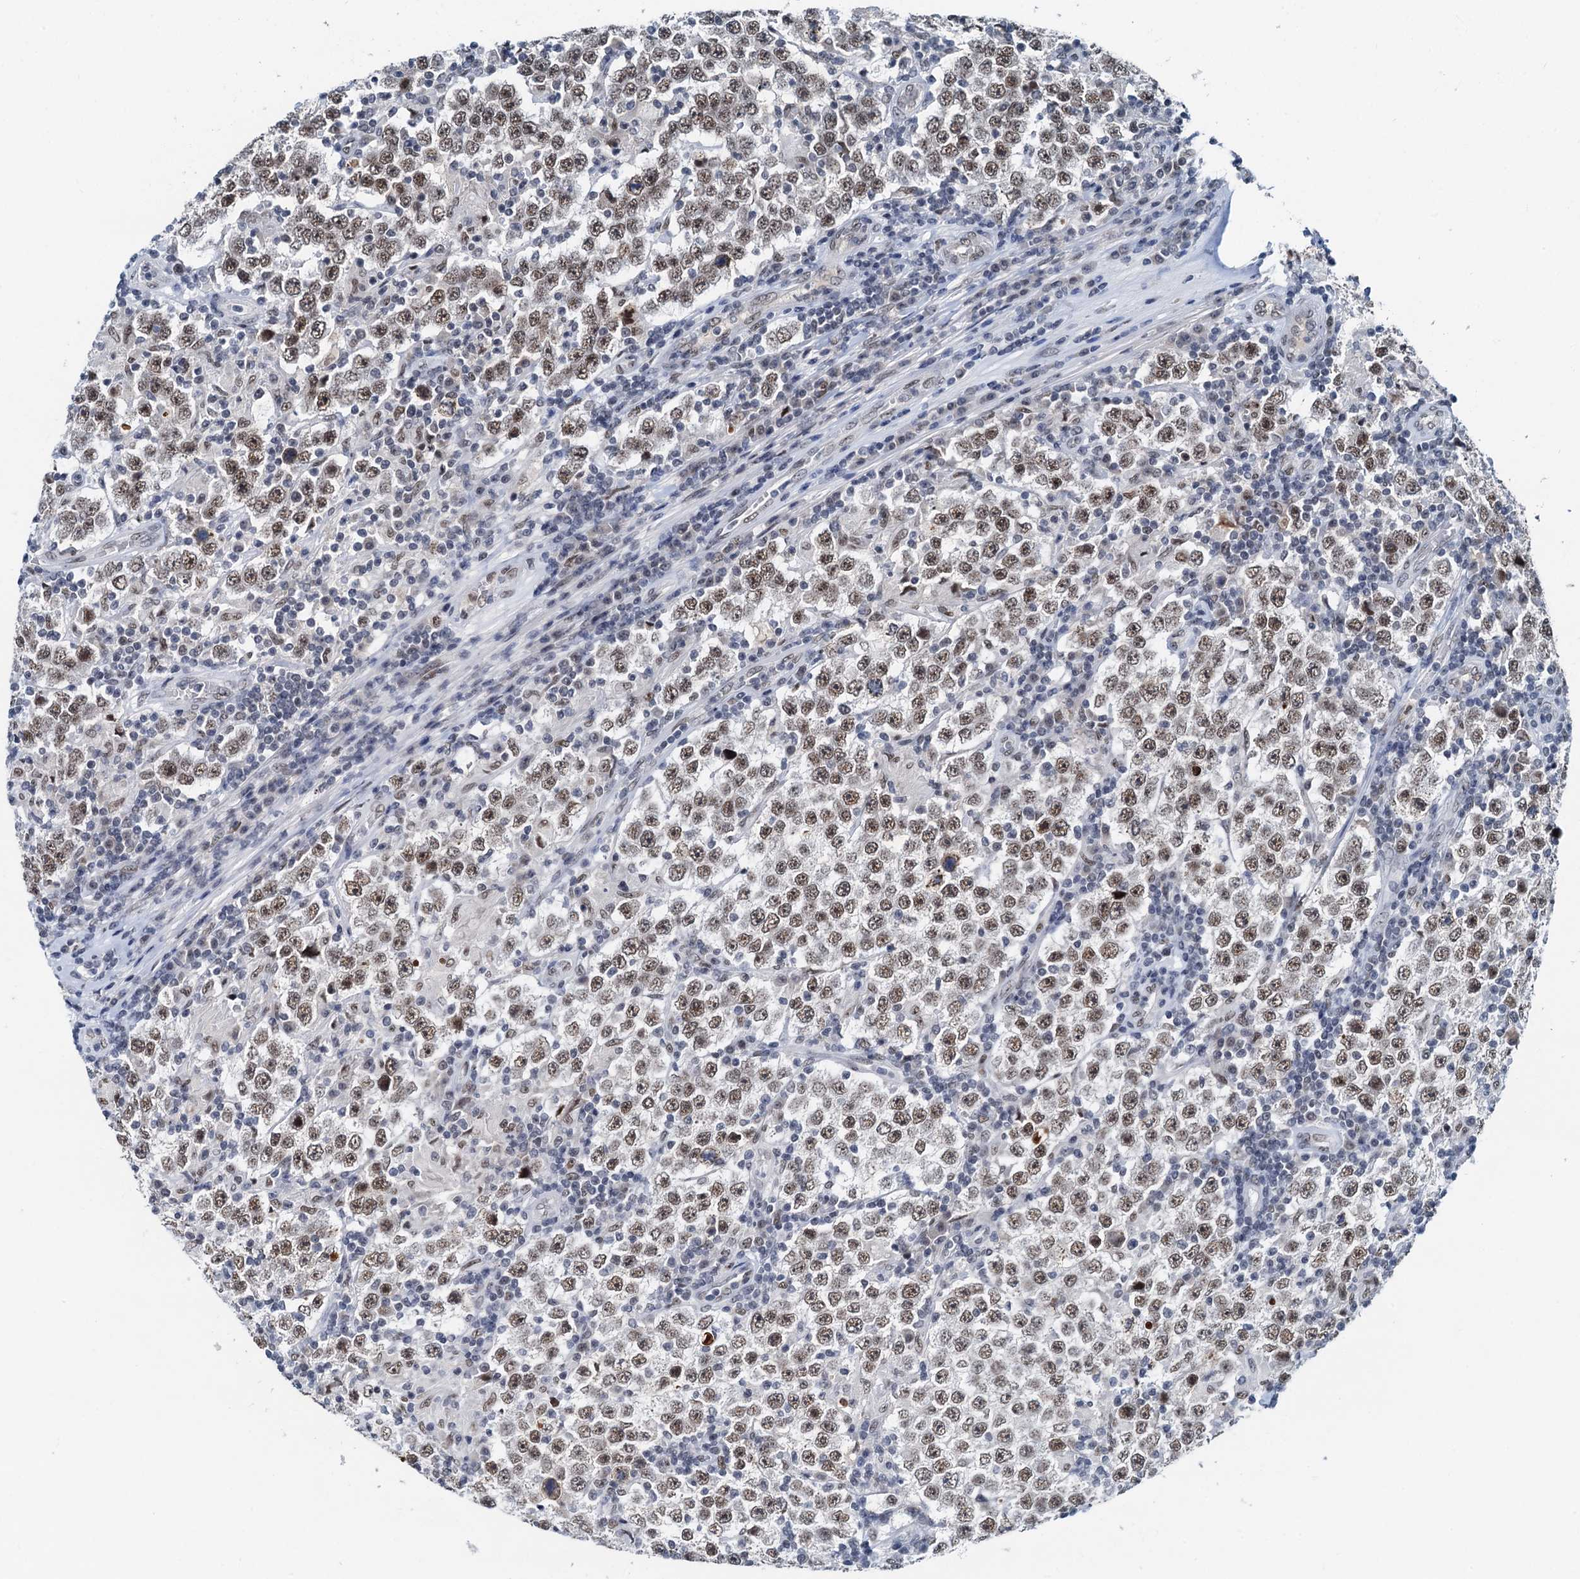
{"staining": {"intensity": "moderate", "quantity": ">75%", "location": "nuclear"}, "tissue": "testis cancer", "cell_type": "Tumor cells", "image_type": "cancer", "snomed": [{"axis": "morphology", "description": "Normal tissue, NOS"}, {"axis": "morphology", "description": "Urothelial carcinoma, High grade"}, {"axis": "morphology", "description": "Seminoma, NOS"}, {"axis": "morphology", "description": "Carcinoma, Embryonal, NOS"}, {"axis": "topography", "description": "Urinary bladder"}, {"axis": "topography", "description": "Testis"}], "caption": "A histopathology image of seminoma (testis) stained for a protein displays moderate nuclear brown staining in tumor cells. (Brightfield microscopy of DAB IHC at high magnification).", "gene": "SNRPD1", "patient": {"sex": "male", "age": 41}}